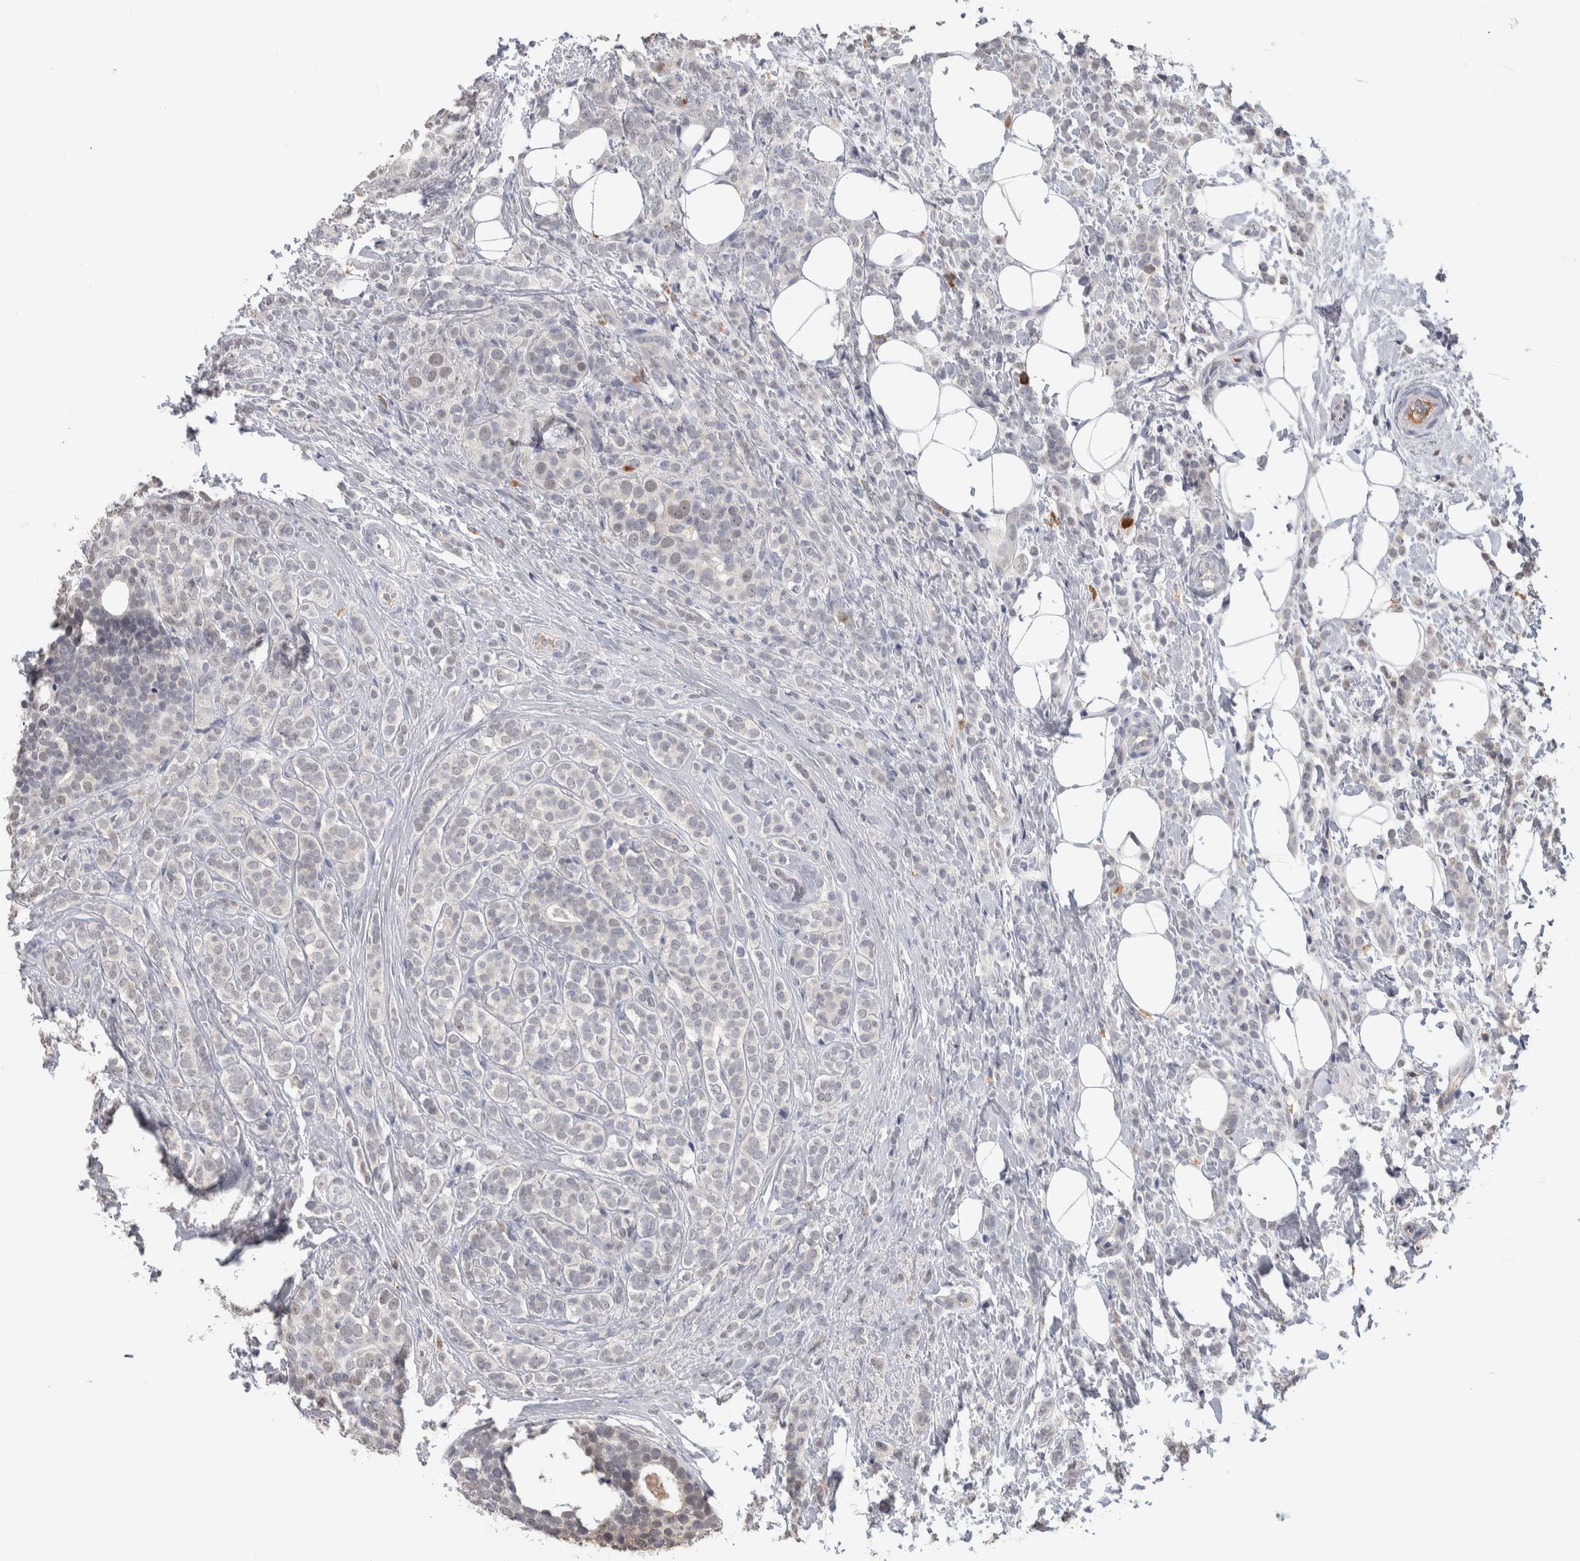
{"staining": {"intensity": "negative", "quantity": "none", "location": "none"}, "tissue": "breast cancer", "cell_type": "Tumor cells", "image_type": "cancer", "snomed": [{"axis": "morphology", "description": "Lobular carcinoma"}, {"axis": "topography", "description": "Breast"}], "caption": "This is a histopathology image of immunohistochemistry staining of breast cancer, which shows no positivity in tumor cells.", "gene": "TMEM102", "patient": {"sex": "female", "age": 50}}